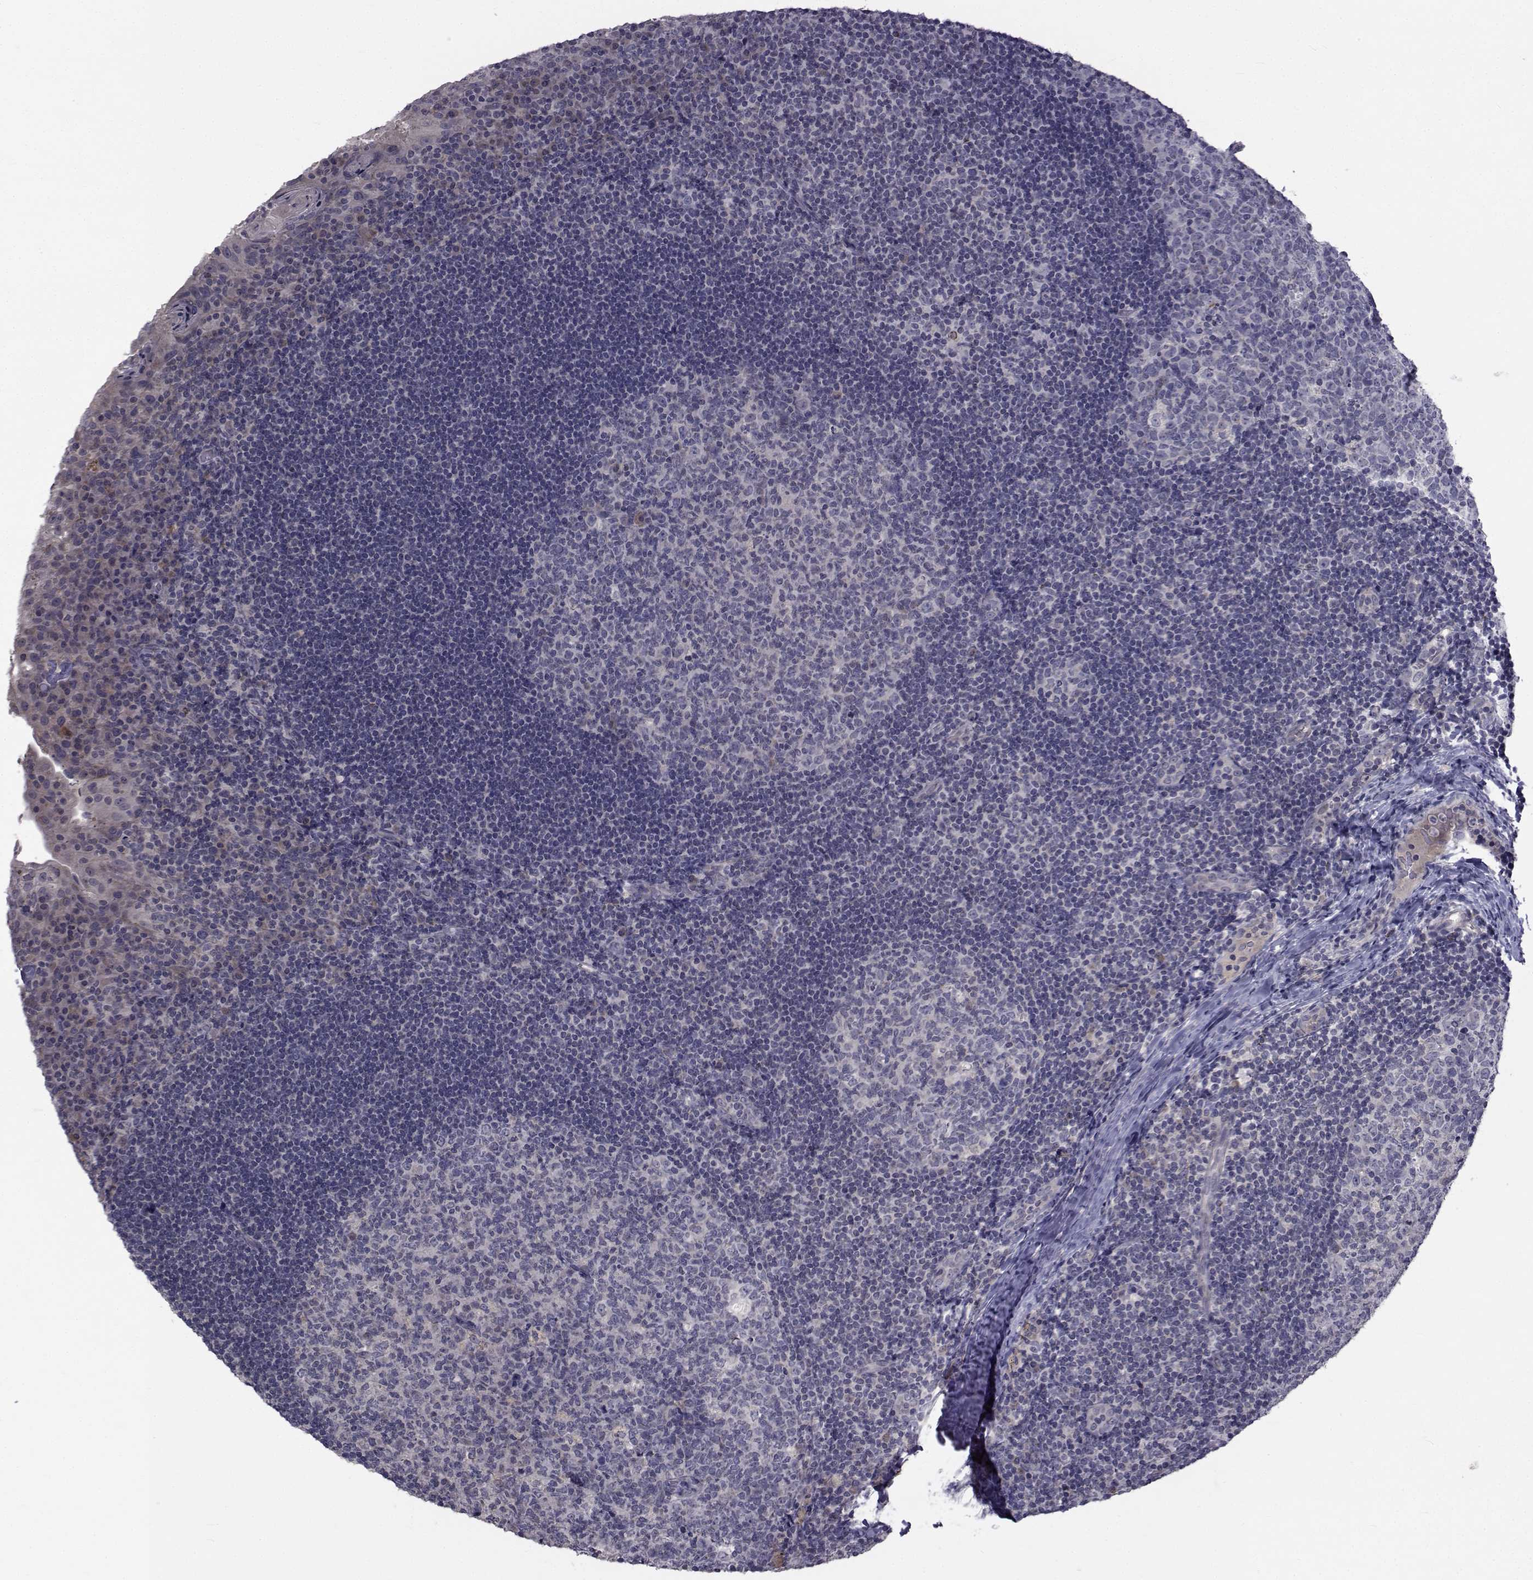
{"staining": {"intensity": "negative", "quantity": "none", "location": "none"}, "tissue": "tonsil", "cell_type": "Germinal center cells", "image_type": "normal", "snomed": [{"axis": "morphology", "description": "Normal tissue, NOS"}, {"axis": "topography", "description": "Tonsil"}], "caption": "Photomicrograph shows no protein expression in germinal center cells of unremarkable tonsil. (DAB (3,3'-diaminobenzidine) IHC visualized using brightfield microscopy, high magnification).", "gene": "FDXR", "patient": {"sex": "male", "age": 17}}